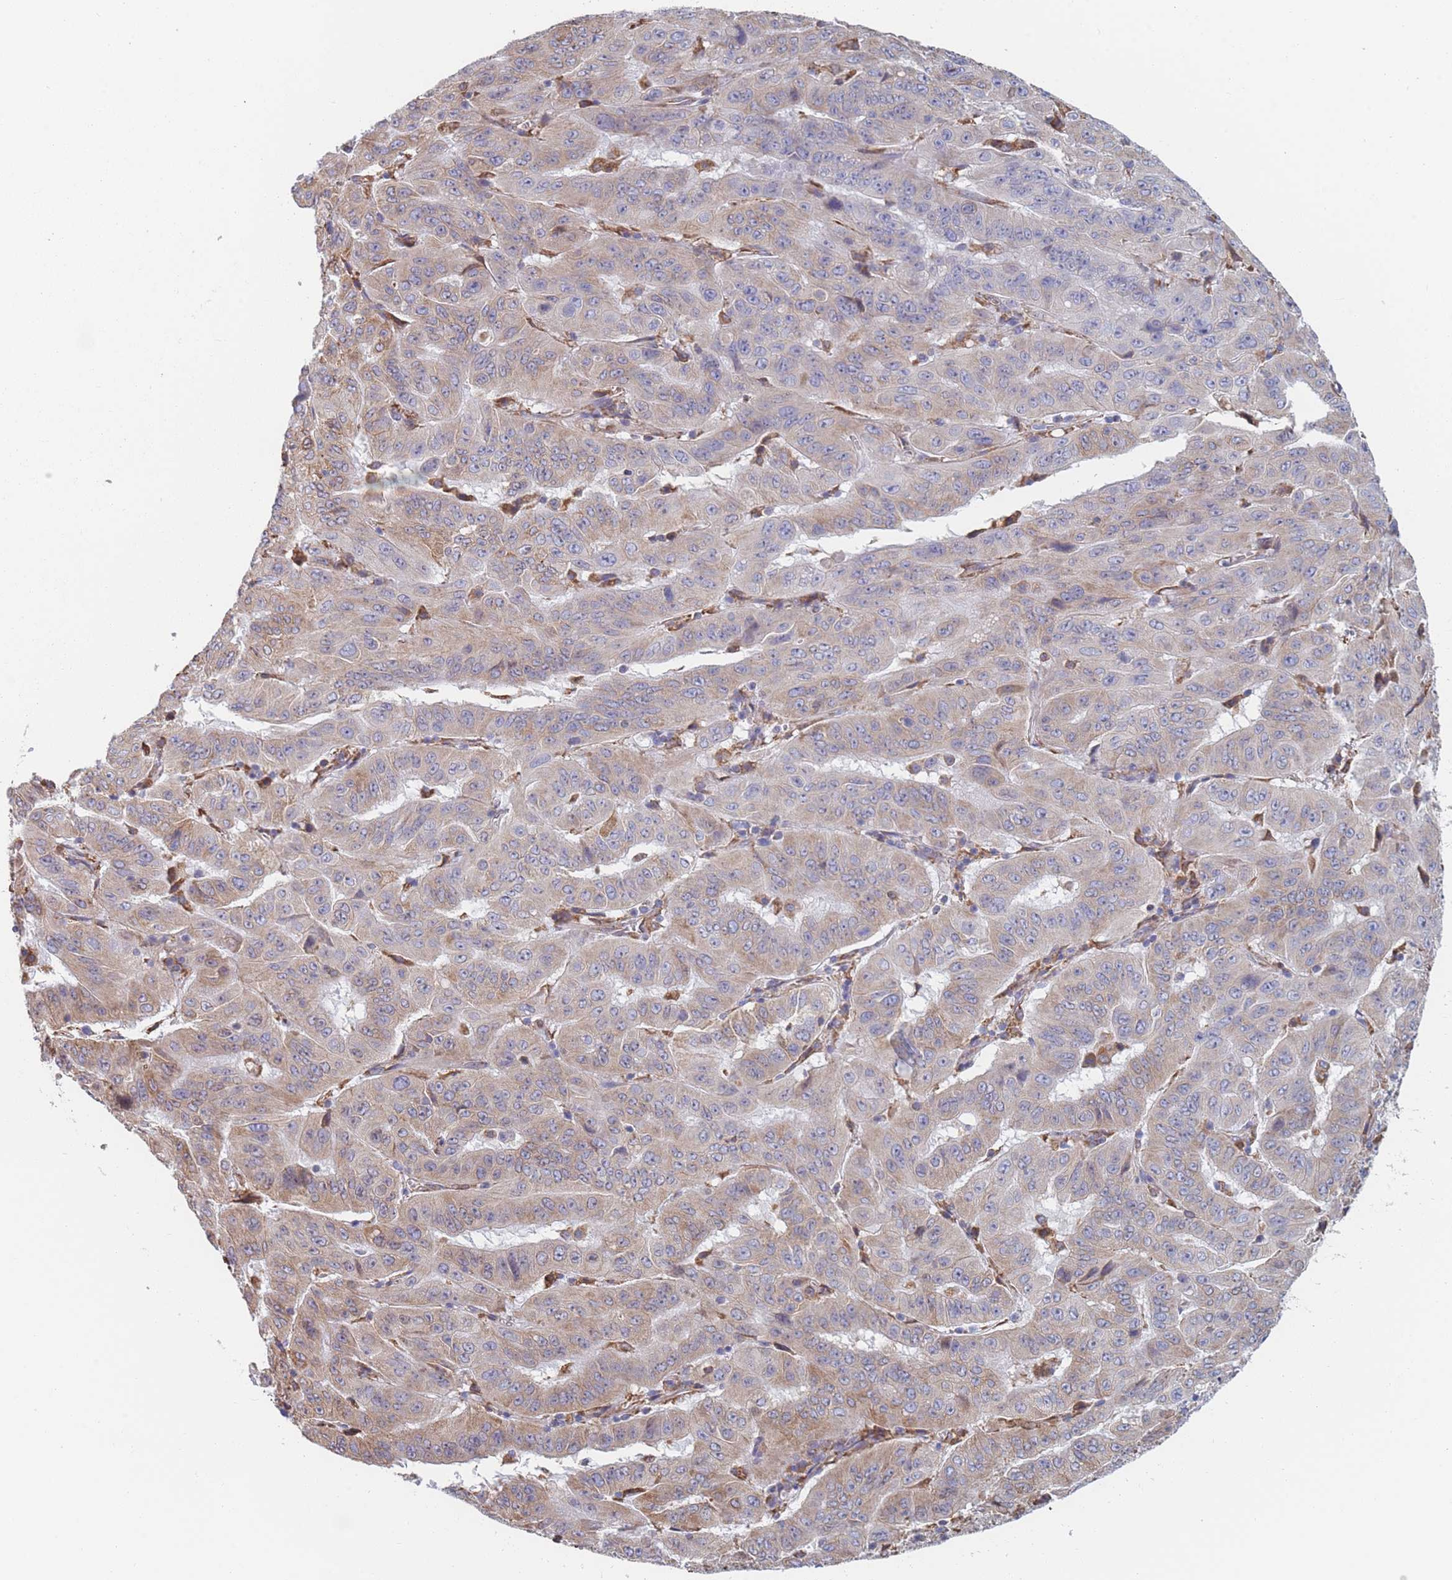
{"staining": {"intensity": "weak", "quantity": "25%-75%", "location": "cytoplasmic/membranous"}, "tissue": "pancreatic cancer", "cell_type": "Tumor cells", "image_type": "cancer", "snomed": [{"axis": "morphology", "description": "Adenocarcinoma, NOS"}, {"axis": "topography", "description": "Pancreas"}], "caption": "Weak cytoplasmic/membranous protein staining is seen in about 25%-75% of tumor cells in adenocarcinoma (pancreatic). The staining is performed using DAB brown chromogen to label protein expression. The nuclei are counter-stained blue using hematoxylin.", "gene": "OR7C2", "patient": {"sex": "male", "age": 63}}